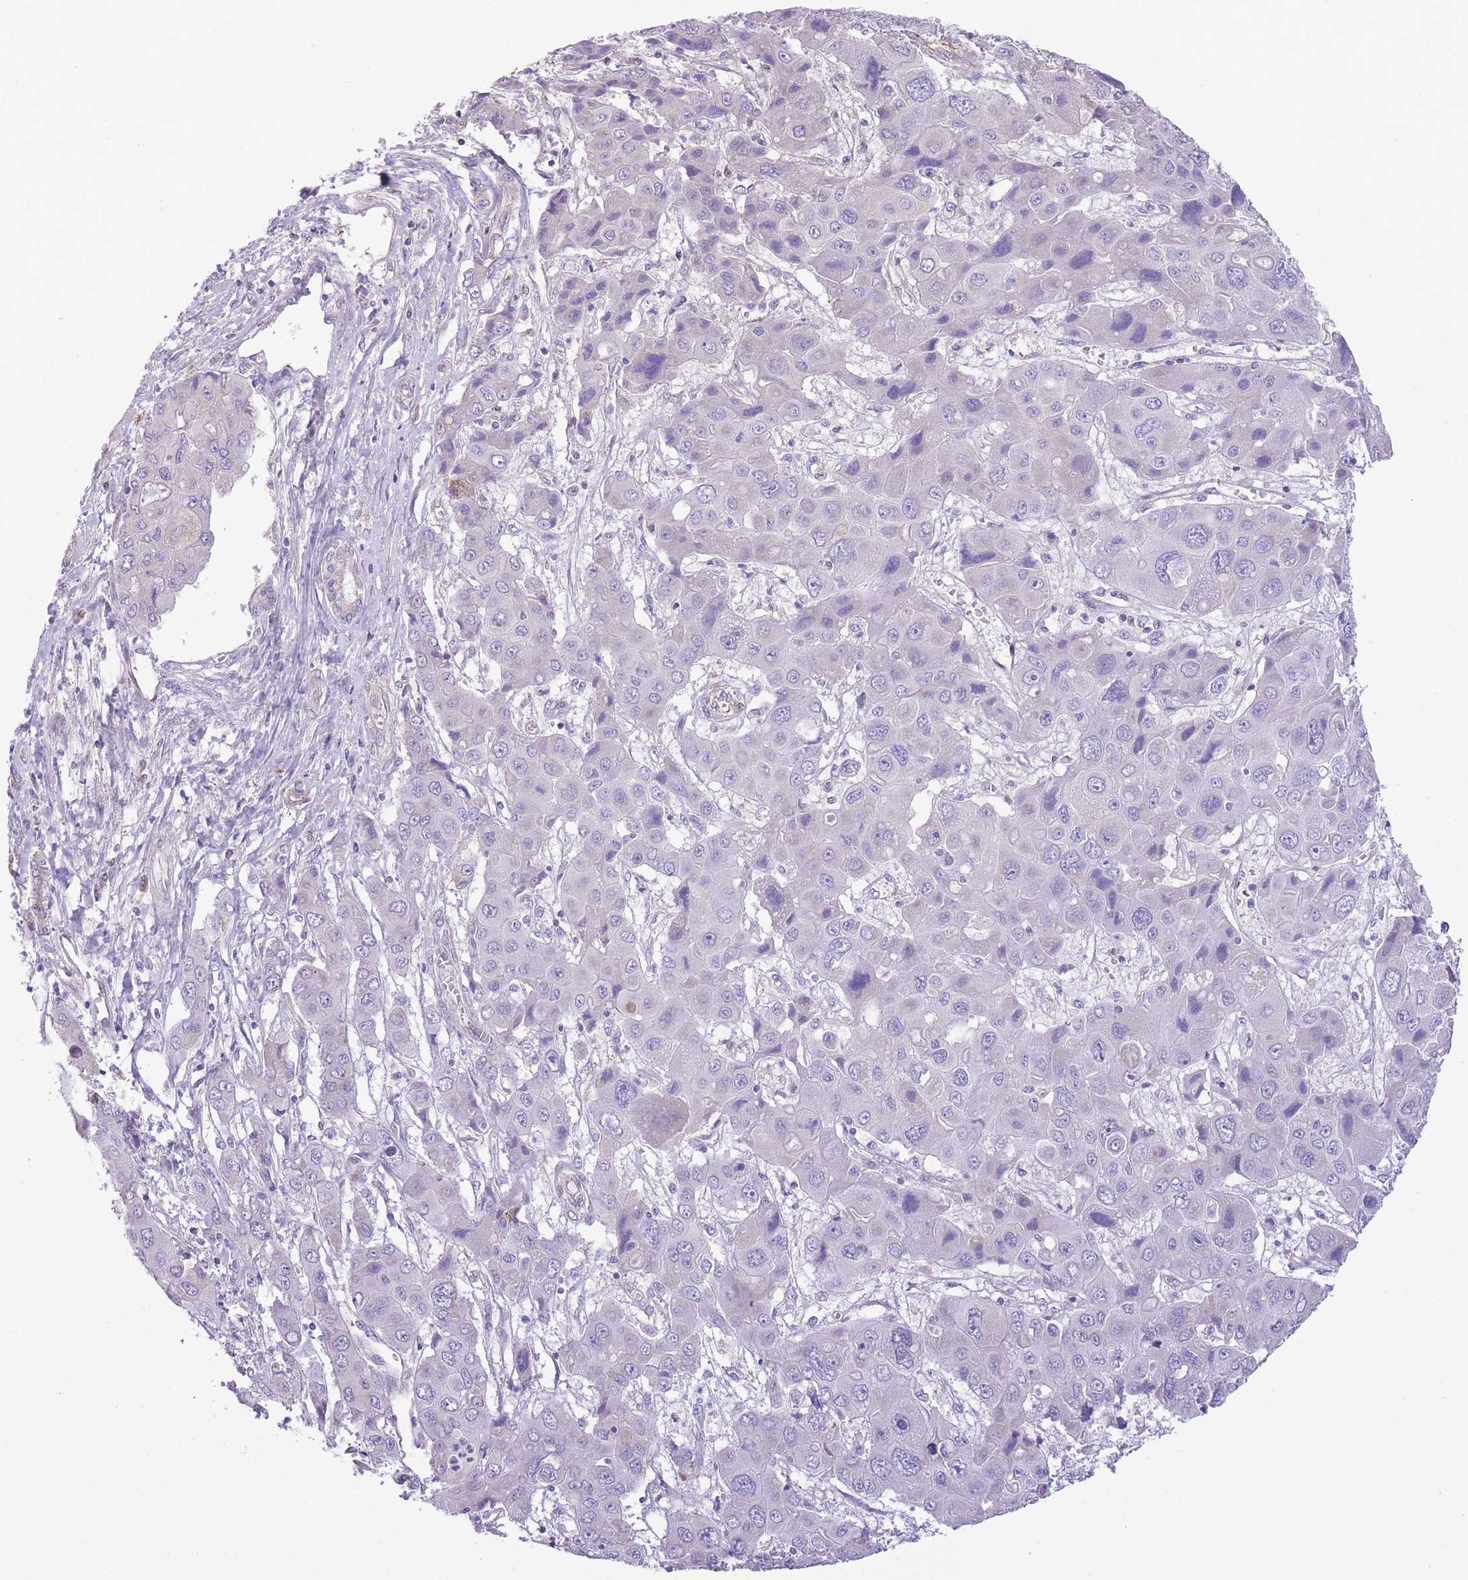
{"staining": {"intensity": "negative", "quantity": "none", "location": "none"}, "tissue": "liver cancer", "cell_type": "Tumor cells", "image_type": "cancer", "snomed": [{"axis": "morphology", "description": "Cholangiocarcinoma"}, {"axis": "topography", "description": "Liver"}], "caption": "Immunohistochemical staining of human liver cancer displays no significant expression in tumor cells.", "gene": "RHOU", "patient": {"sex": "male", "age": 67}}